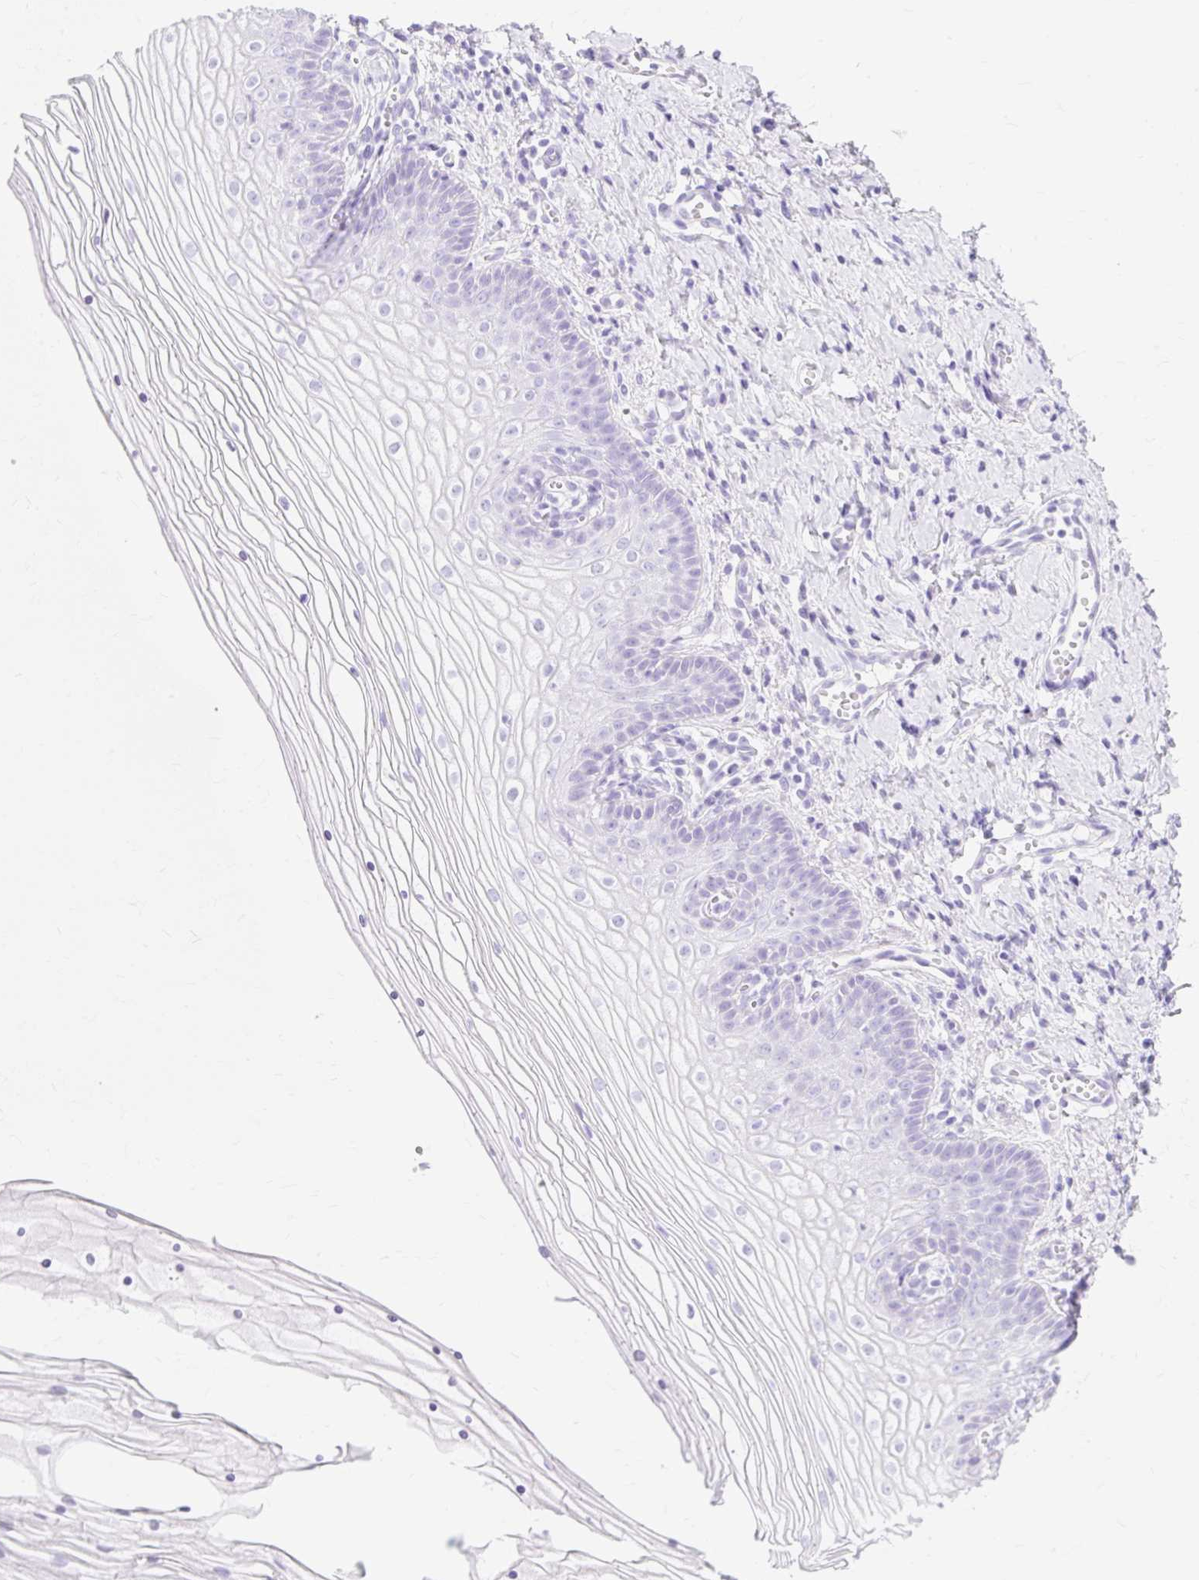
{"staining": {"intensity": "negative", "quantity": "none", "location": "none"}, "tissue": "vagina", "cell_type": "Squamous epithelial cells", "image_type": "normal", "snomed": [{"axis": "morphology", "description": "Normal tissue, NOS"}, {"axis": "topography", "description": "Vagina"}], "caption": "Immunohistochemistry of benign human vagina shows no positivity in squamous epithelial cells.", "gene": "MBP", "patient": {"sex": "female", "age": 56}}